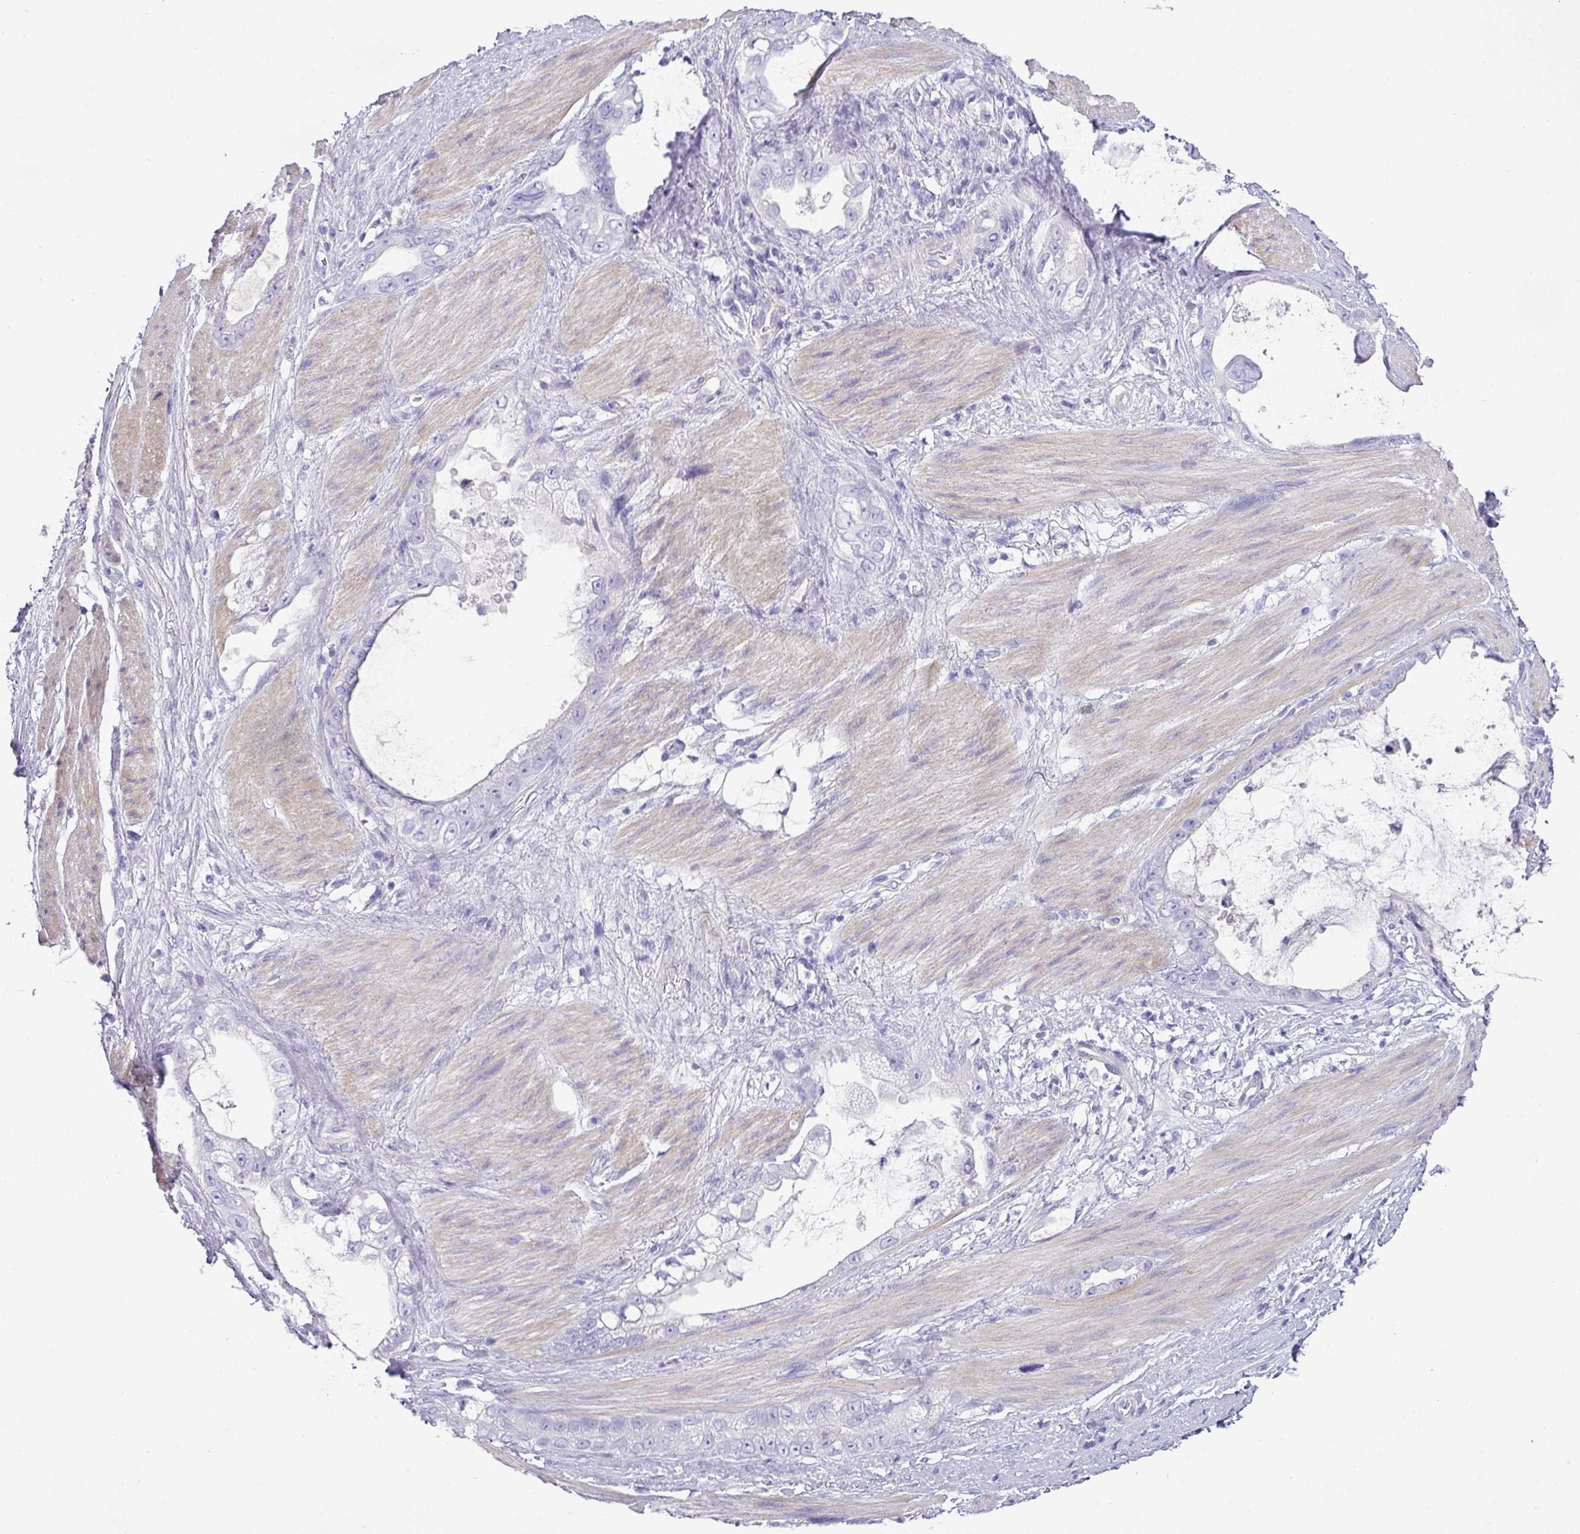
{"staining": {"intensity": "negative", "quantity": "none", "location": "none"}, "tissue": "stomach cancer", "cell_type": "Tumor cells", "image_type": "cancer", "snomed": [{"axis": "morphology", "description": "Adenocarcinoma, NOS"}, {"axis": "topography", "description": "Stomach"}], "caption": "High magnification brightfield microscopy of stomach cancer (adenocarcinoma) stained with DAB (brown) and counterstained with hematoxylin (blue): tumor cells show no significant staining. The staining is performed using DAB (3,3'-diaminobenzidine) brown chromogen with nuclei counter-stained in using hematoxylin.", "gene": "VCX2", "patient": {"sex": "male", "age": 55}}